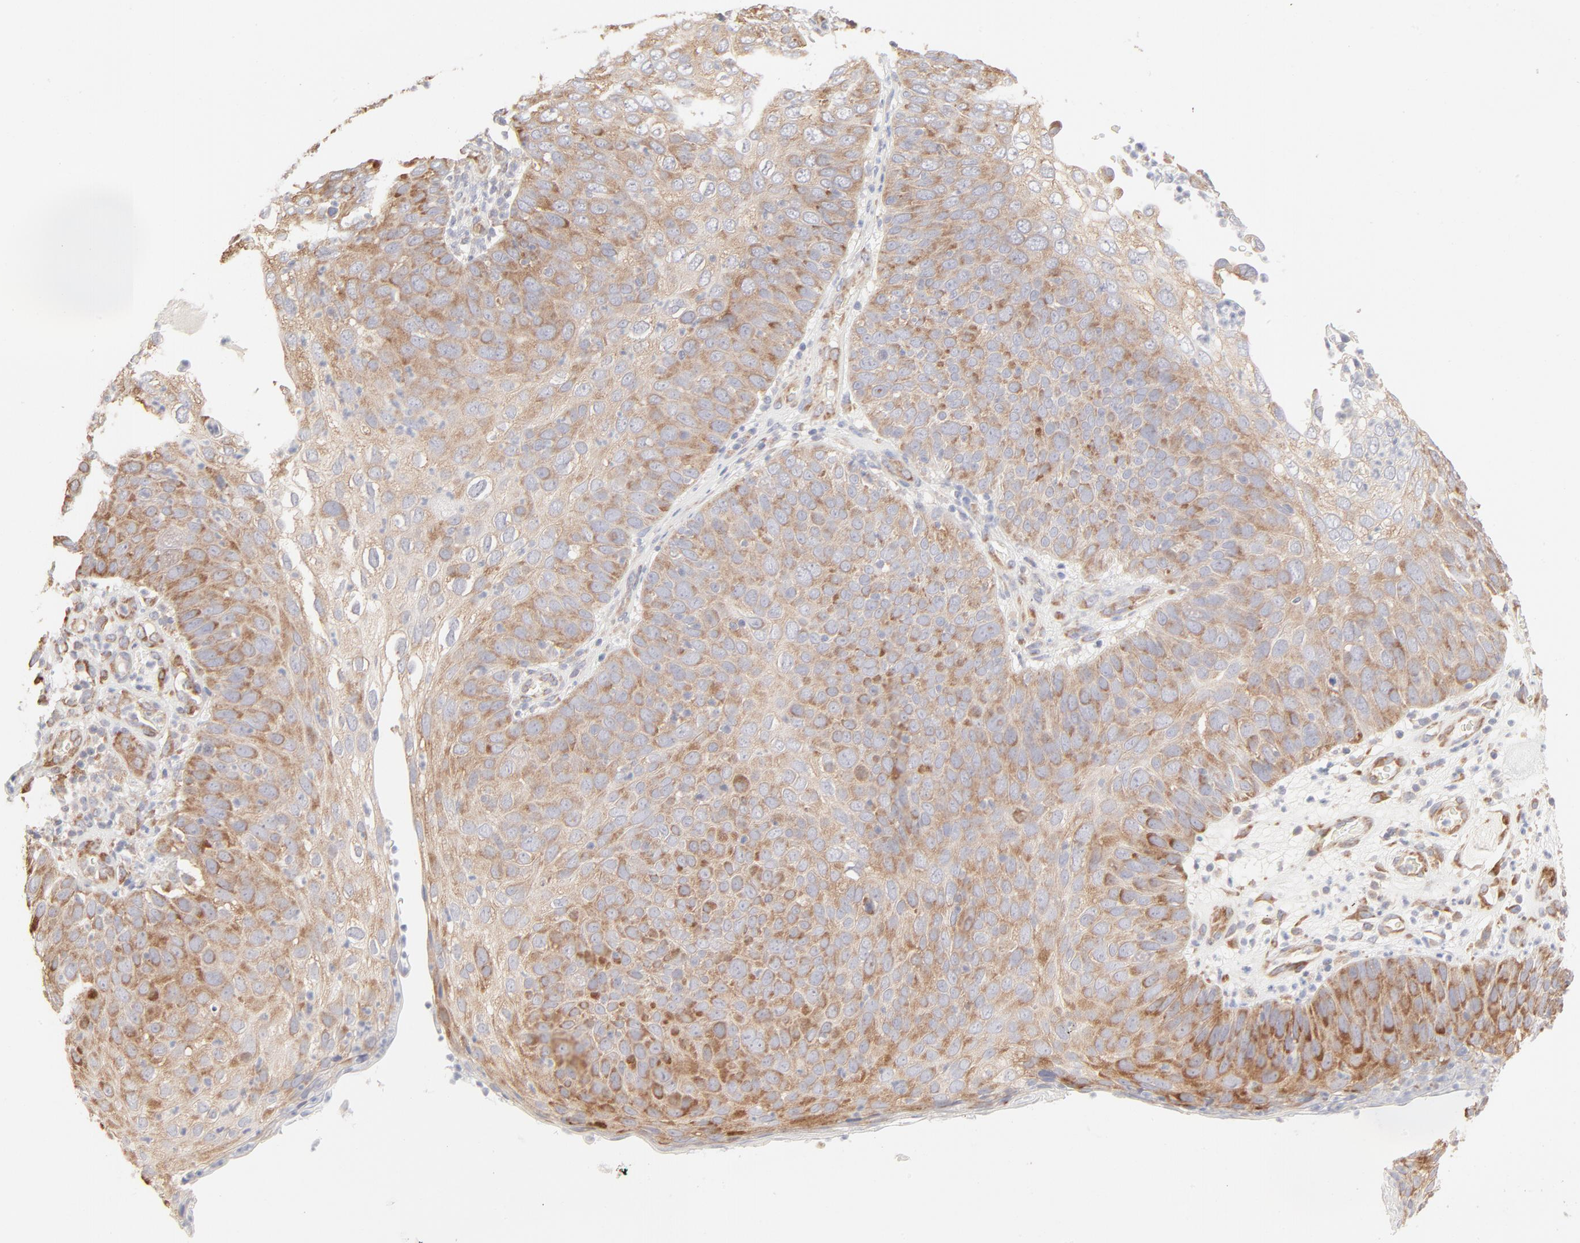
{"staining": {"intensity": "moderate", "quantity": ">75%", "location": "cytoplasmic/membranous"}, "tissue": "skin cancer", "cell_type": "Tumor cells", "image_type": "cancer", "snomed": [{"axis": "morphology", "description": "Squamous cell carcinoma, NOS"}, {"axis": "topography", "description": "Skin"}], "caption": "There is medium levels of moderate cytoplasmic/membranous staining in tumor cells of skin cancer (squamous cell carcinoma), as demonstrated by immunohistochemical staining (brown color).", "gene": "RPS21", "patient": {"sex": "male", "age": 87}}